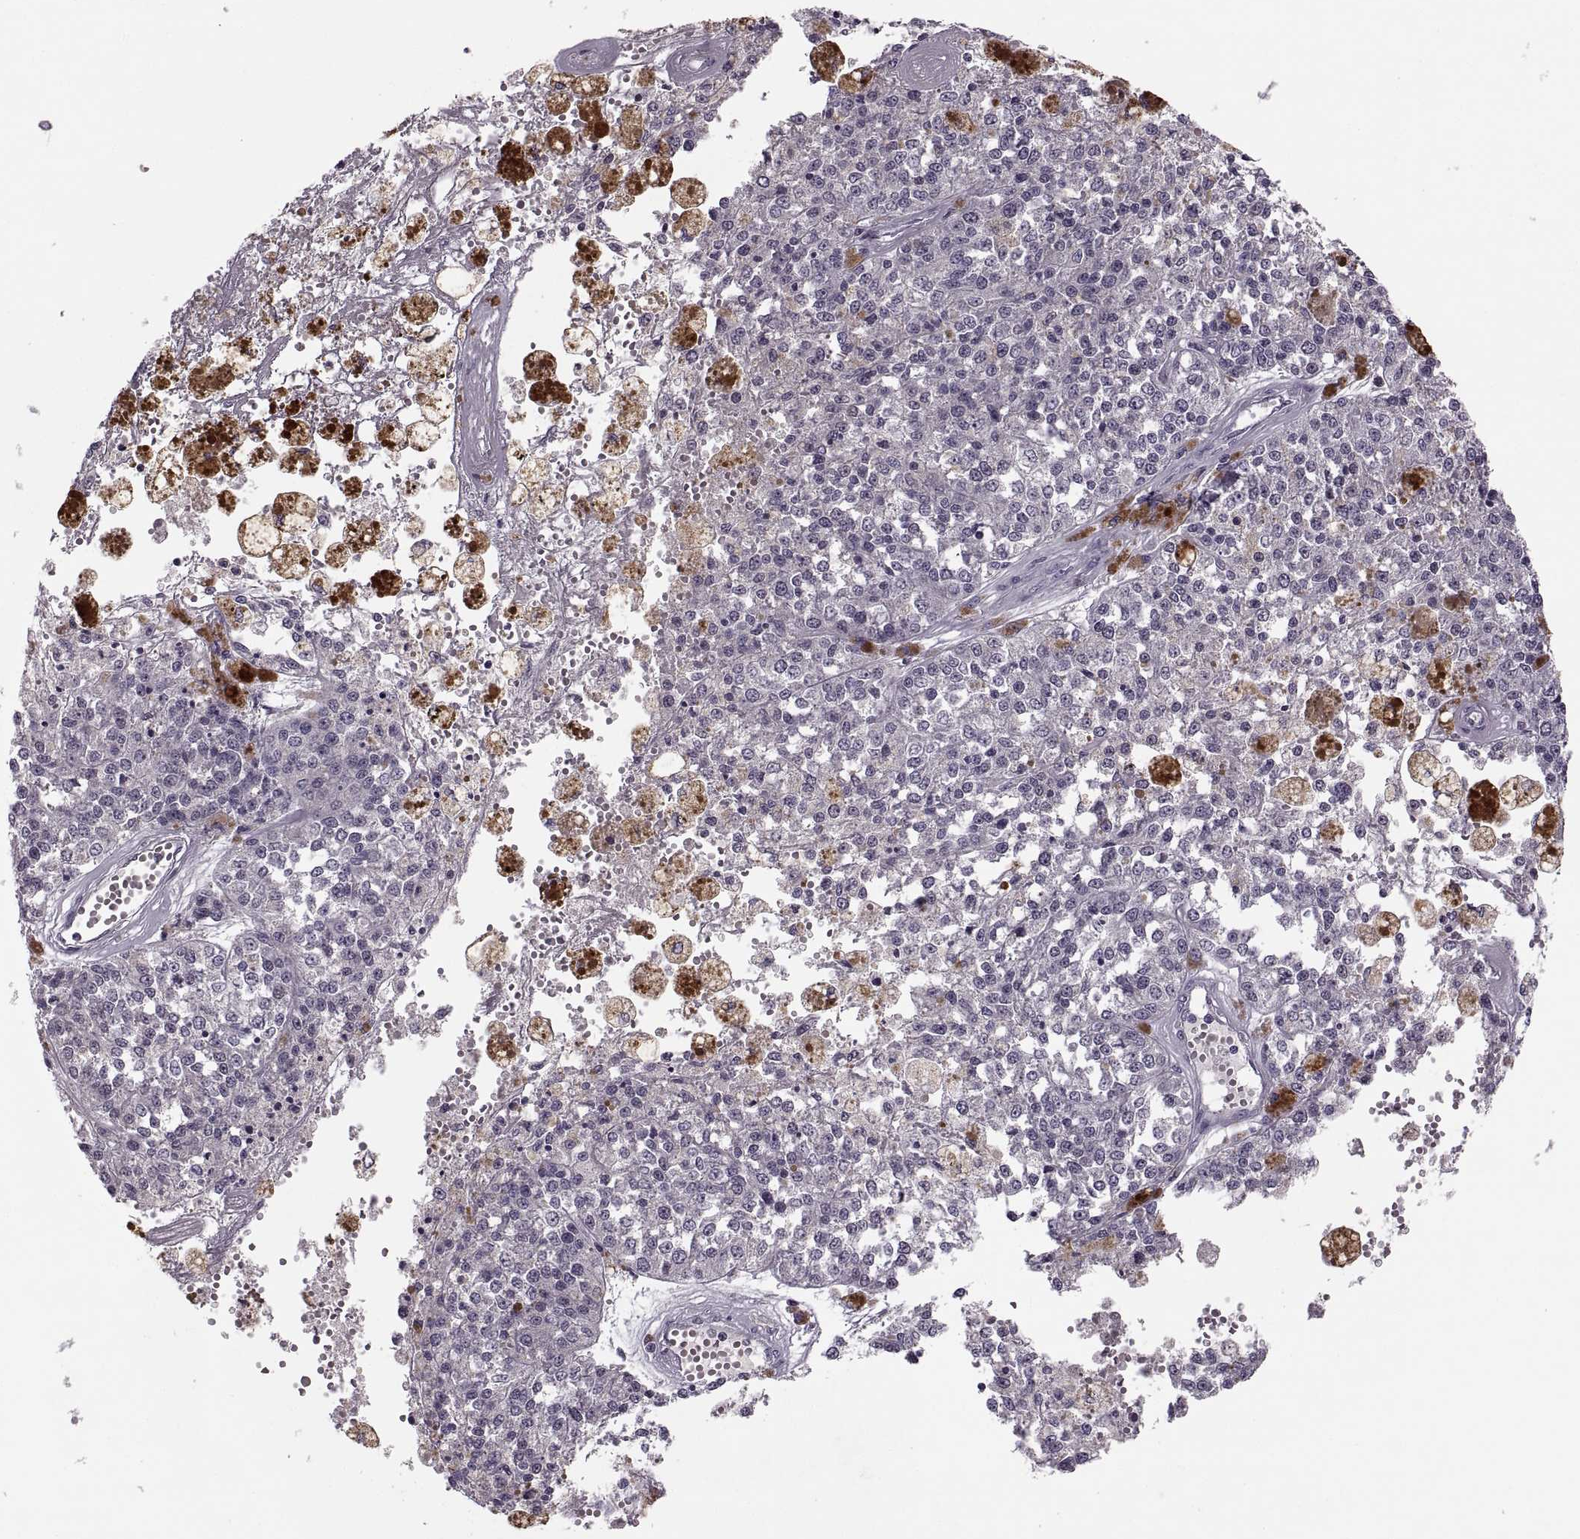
{"staining": {"intensity": "negative", "quantity": "none", "location": "none"}, "tissue": "melanoma", "cell_type": "Tumor cells", "image_type": "cancer", "snomed": [{"axis": "morphology", "description": "Malignant melanoma, Metastatic site"}, {"axis": "topography", "description": "Lymph node"}], "caption": "Tumor cells show no significant positivity in melanoma.", "gene": "CACNA1F", "patient": {"sex": "female", "age": 64}}